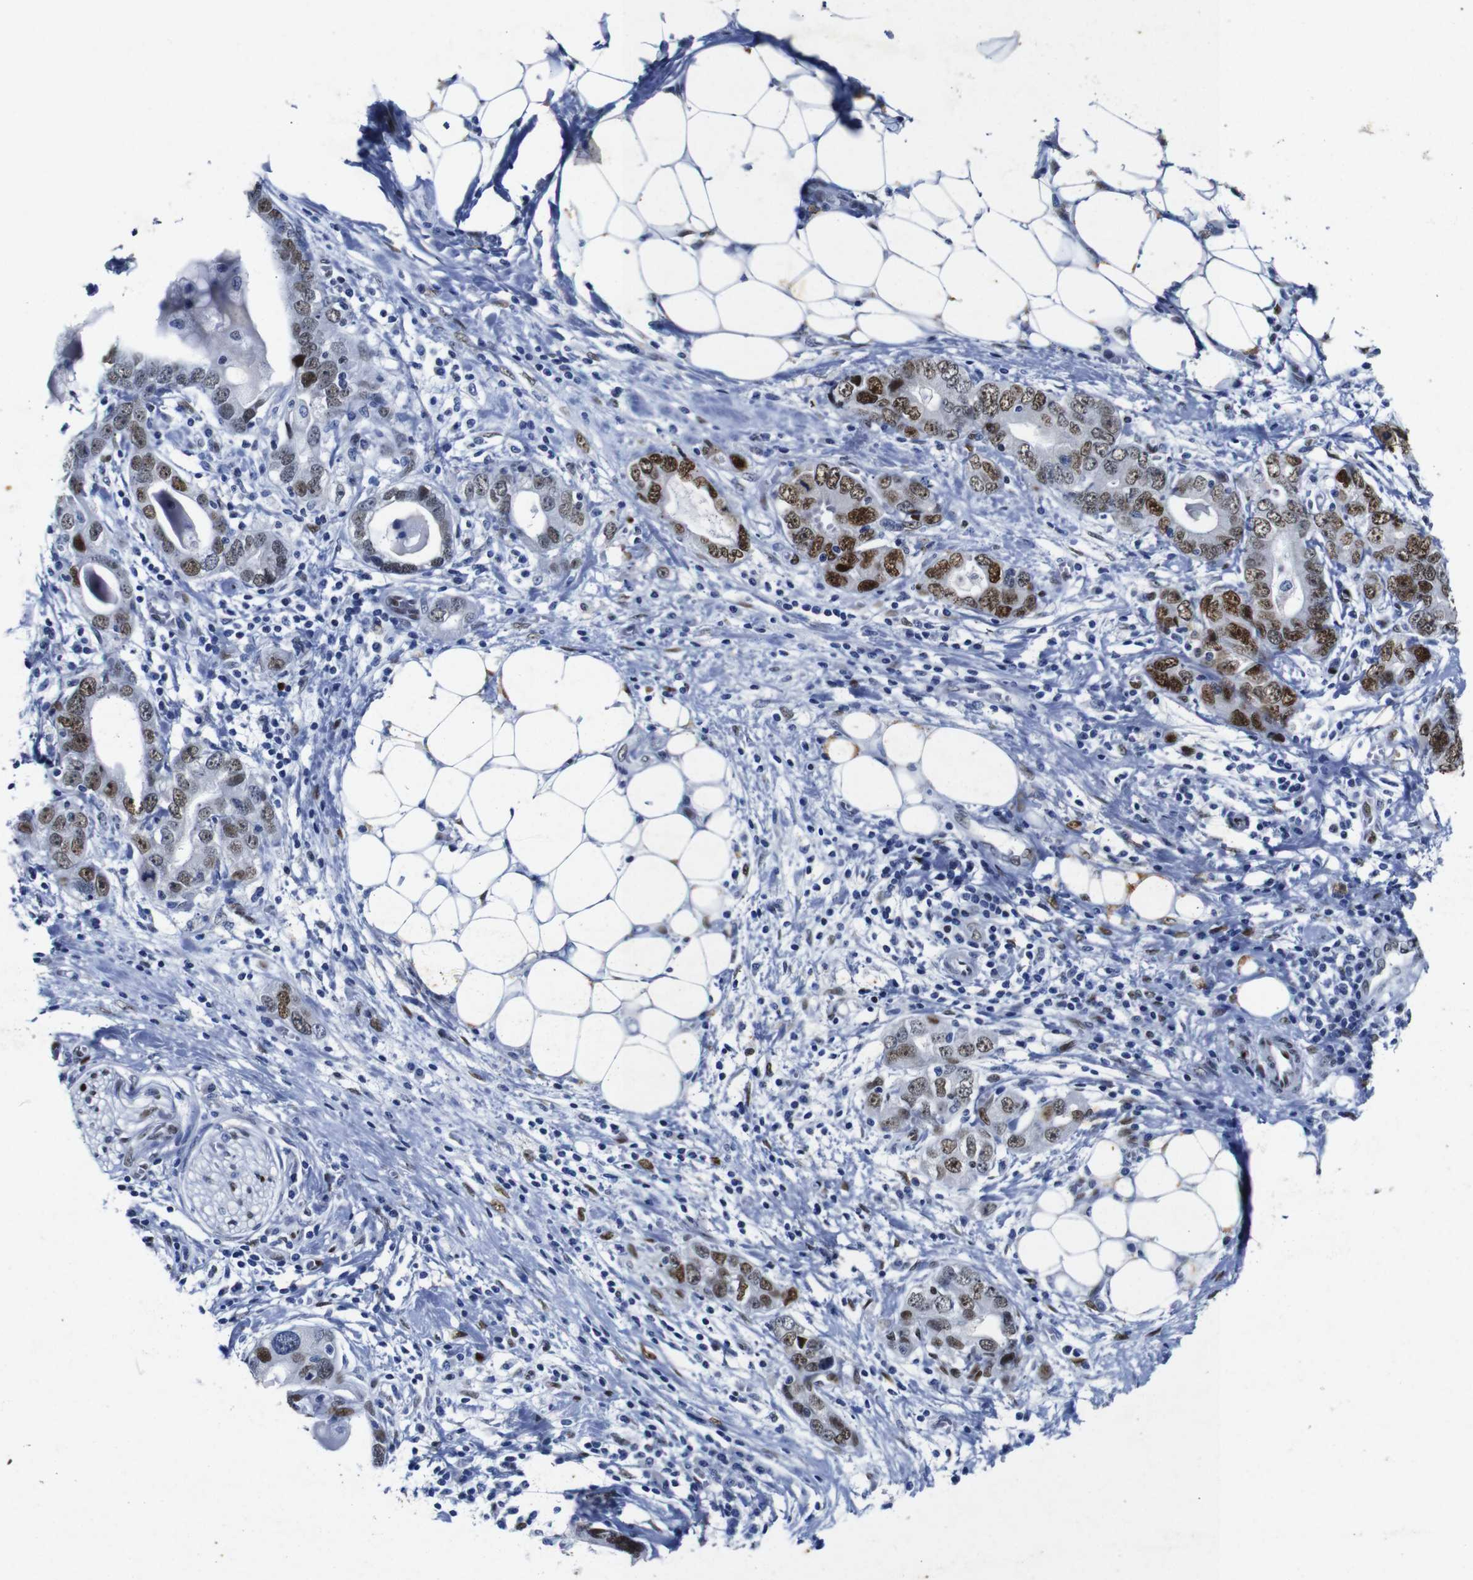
{"staining": {"intensity": "strong", "quantity": ">75%", "location": "nuclear"}, "tissue": "stomach cancer", "cell_type": "Tumor cells", "image_type": "cancer", "snomed": [{"axis": "morphology", "description": "Adenocarcinoma, NOS"}, {"axis": "topography", "description": "Stomach, lower"}], "caption": "About >75% of tumor cells in stomach adenocarcinoma show strong nuclear protein positivity as visualized by brown immunohistochemical staining.", "gene": "FOSL2", "patient": {"sex": "female", "age": 93}}